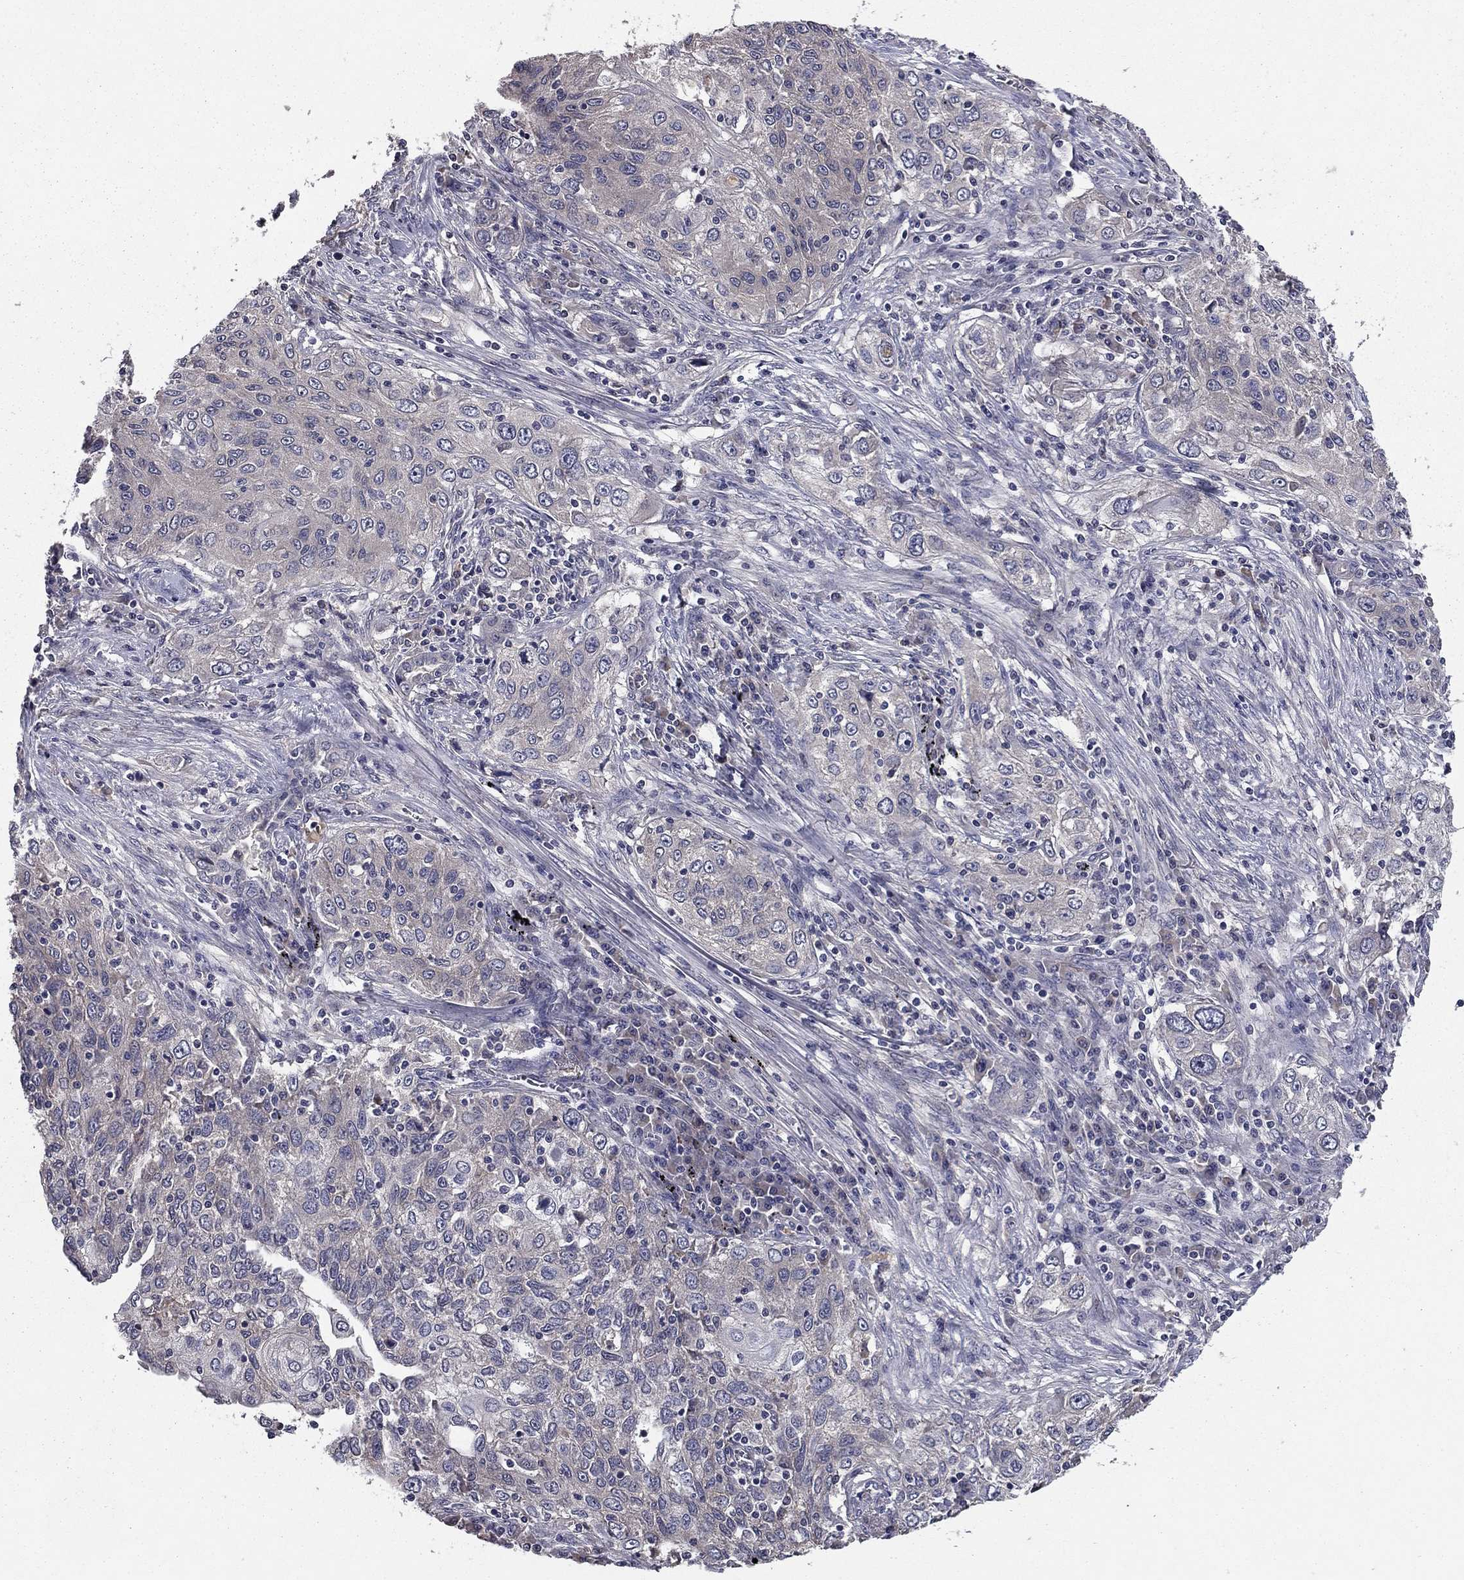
{"staining": {"intensity": "negative", "quantity": "none", "location": "none"}, "tissue": "lung cancer", "cell_type": "Tumor cells", "image_type": "cancer", "snomed": [{"axis": "morphology", "description": "Squamous cell carcinoma, NOS"}, {"axis": "topography", "description": "Lung"}], "caption": "DAB immunohistochemical staining of human lung cancer exhibits no significant positivity in tumor cells. (DAB IHC with hematoxylin counter stain).", "gene": "PROS1", "patient": {"sex": "female", "age": 69}}